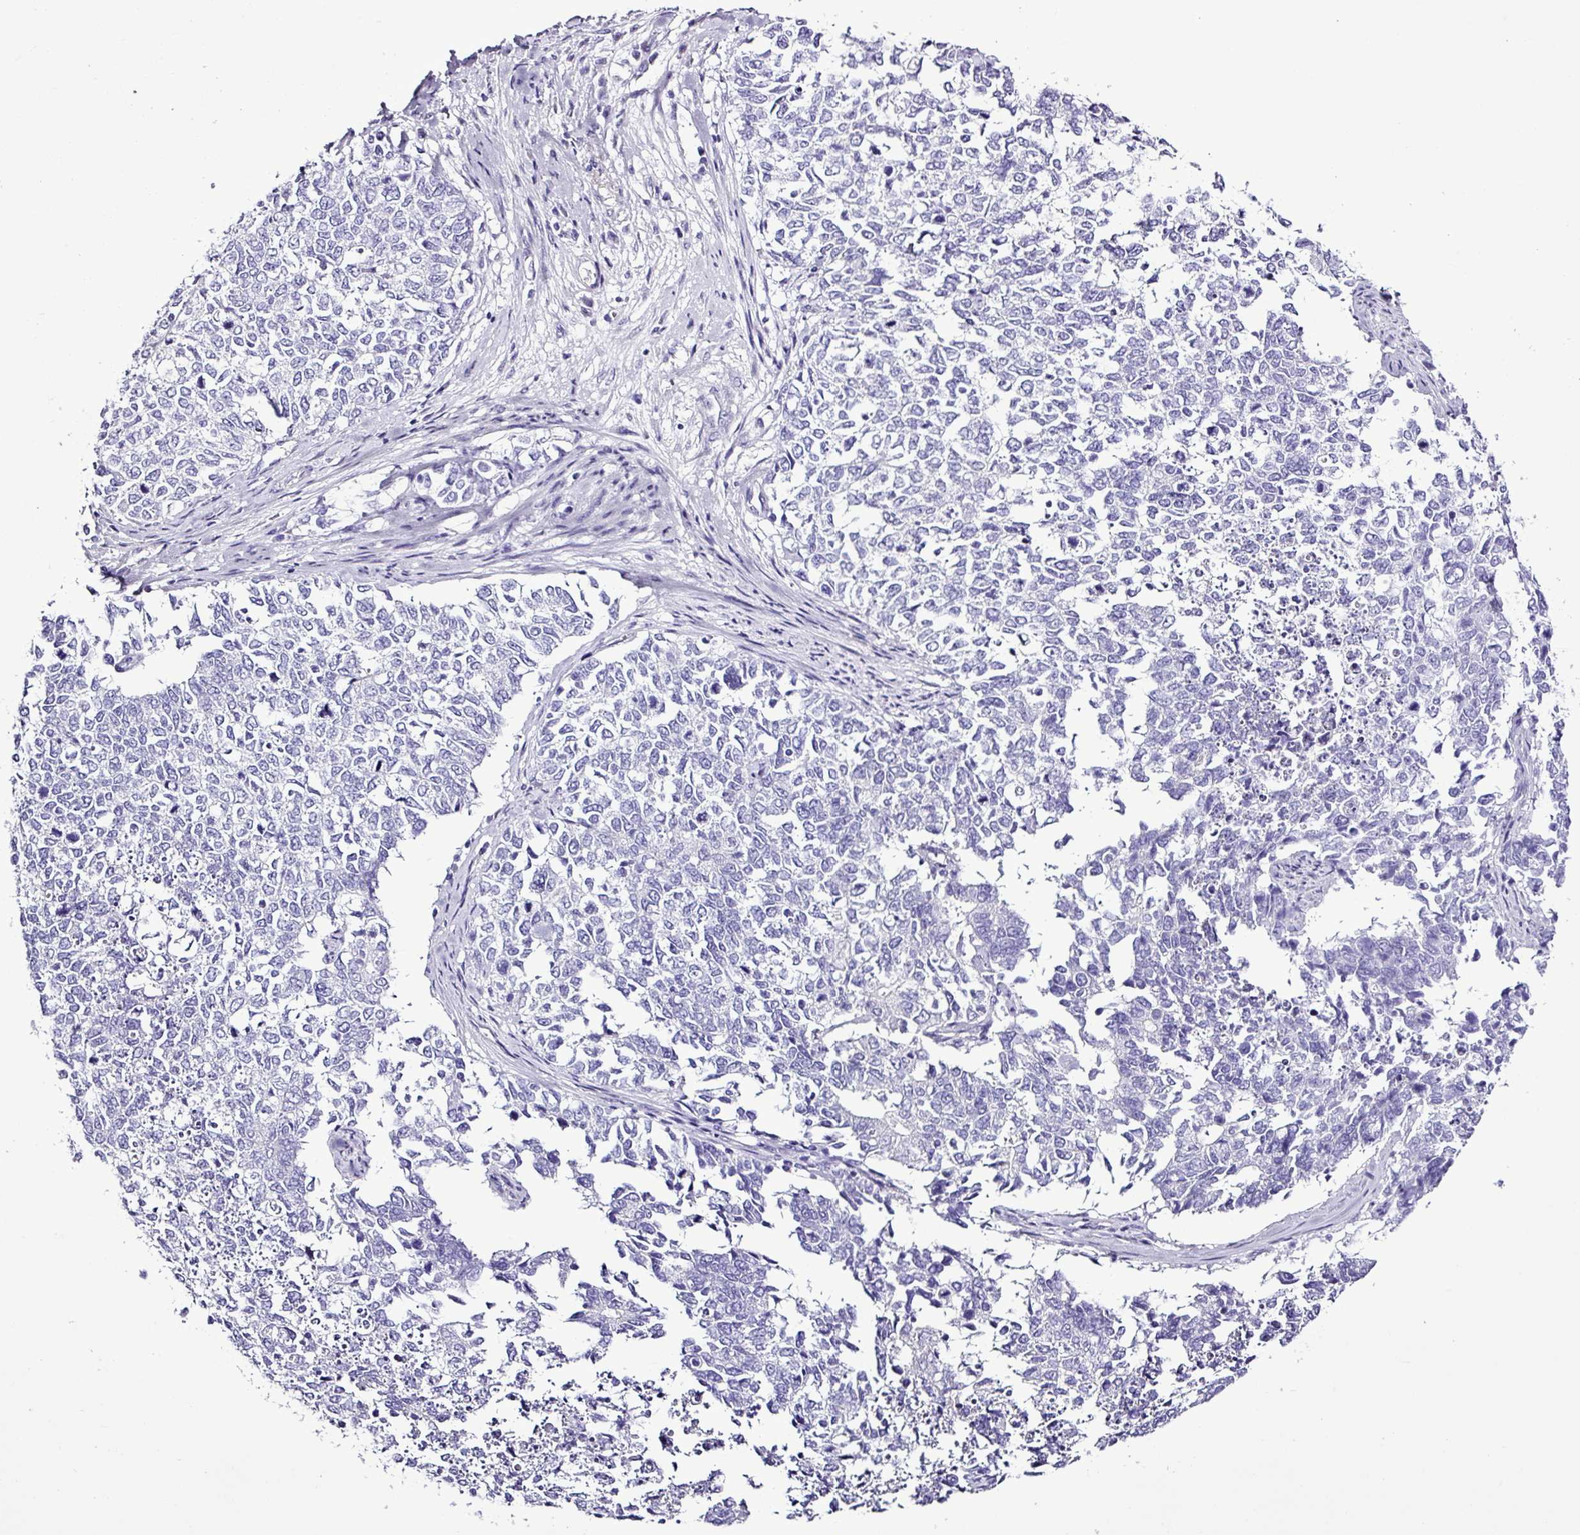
{"staining": {"intensity": "negative", "quantity": "none", "location": "none"}, "tissue": "cervical cancer", "cell_type": "Tumor cells", "image_type": "cancer", "snomed": [{"axis": "morphology", "description": "Squamous cell carcinoma, NOS"}, {"axis": "topography", "description": "Cervix"}], "caption": "A high-resolution image shows immunohistochemistry (IHC) staining of cervical cancer, which exhibits no significant staining in tumor cells.", "gene": "ALDH3A1", "patient": {"sex": "female", "age": 63}}